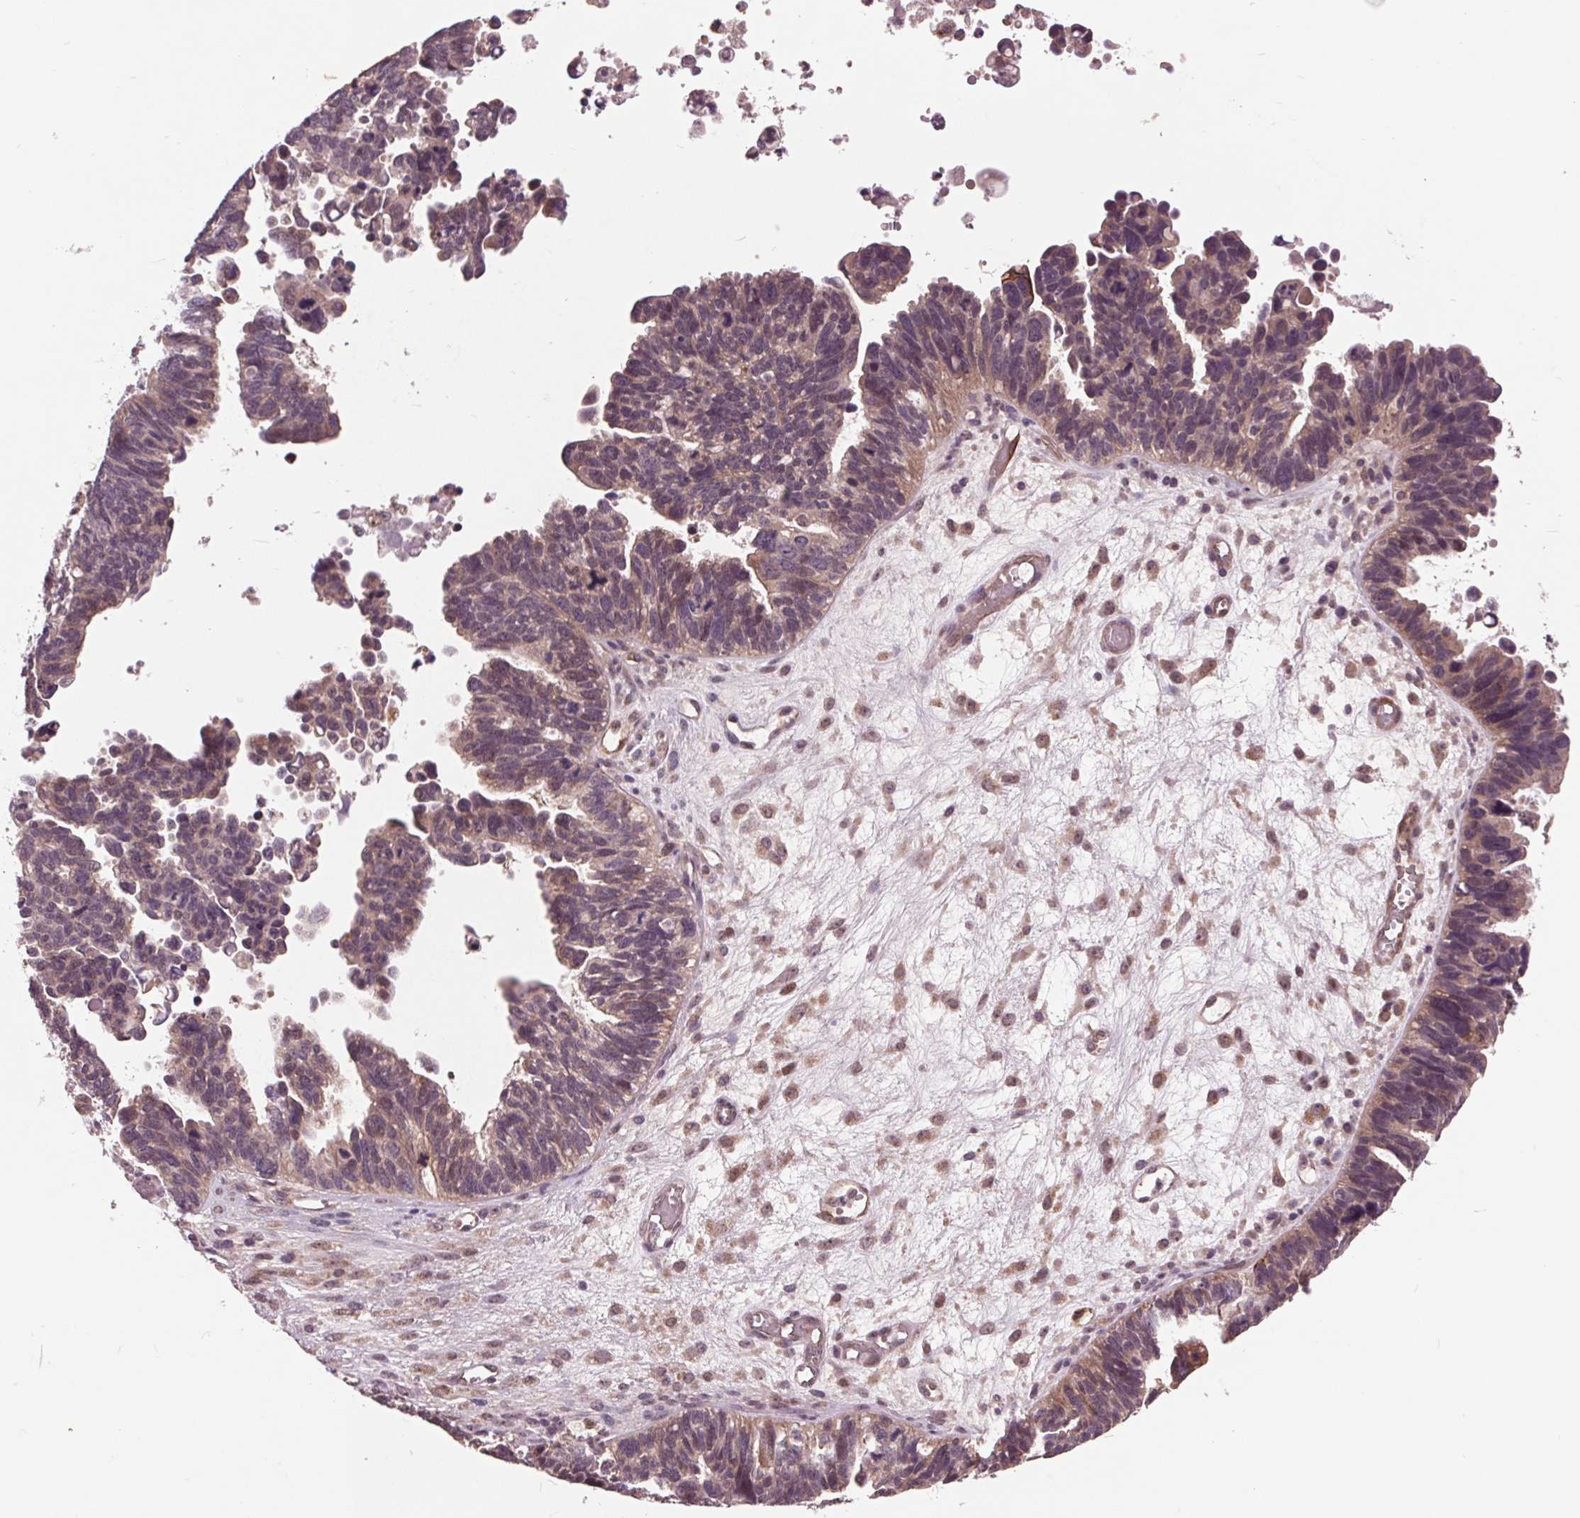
{"staining": {"intensity": "weak", "quantity": "25%-75%", "location": "cytoplasmic/membranous"}, "tissue": "ovarian cancer", "cell_type": "Tumor cells", "image_type": "cancer", "snomed": [{"axis": "morphology", "description": "Cystadenocarcinoma, serous, NOS"}, {"axis": "topography", "description": "Ovary"}], "caption": "Tumor cells demonstrate low levels of weak cytoplasmic/membranous expression in about 25%-75% of cells in human serous cystadenocarcinoma (ovarian).", "gene": "MAPK8", "patient": {"sex": "female", "age": 60}}